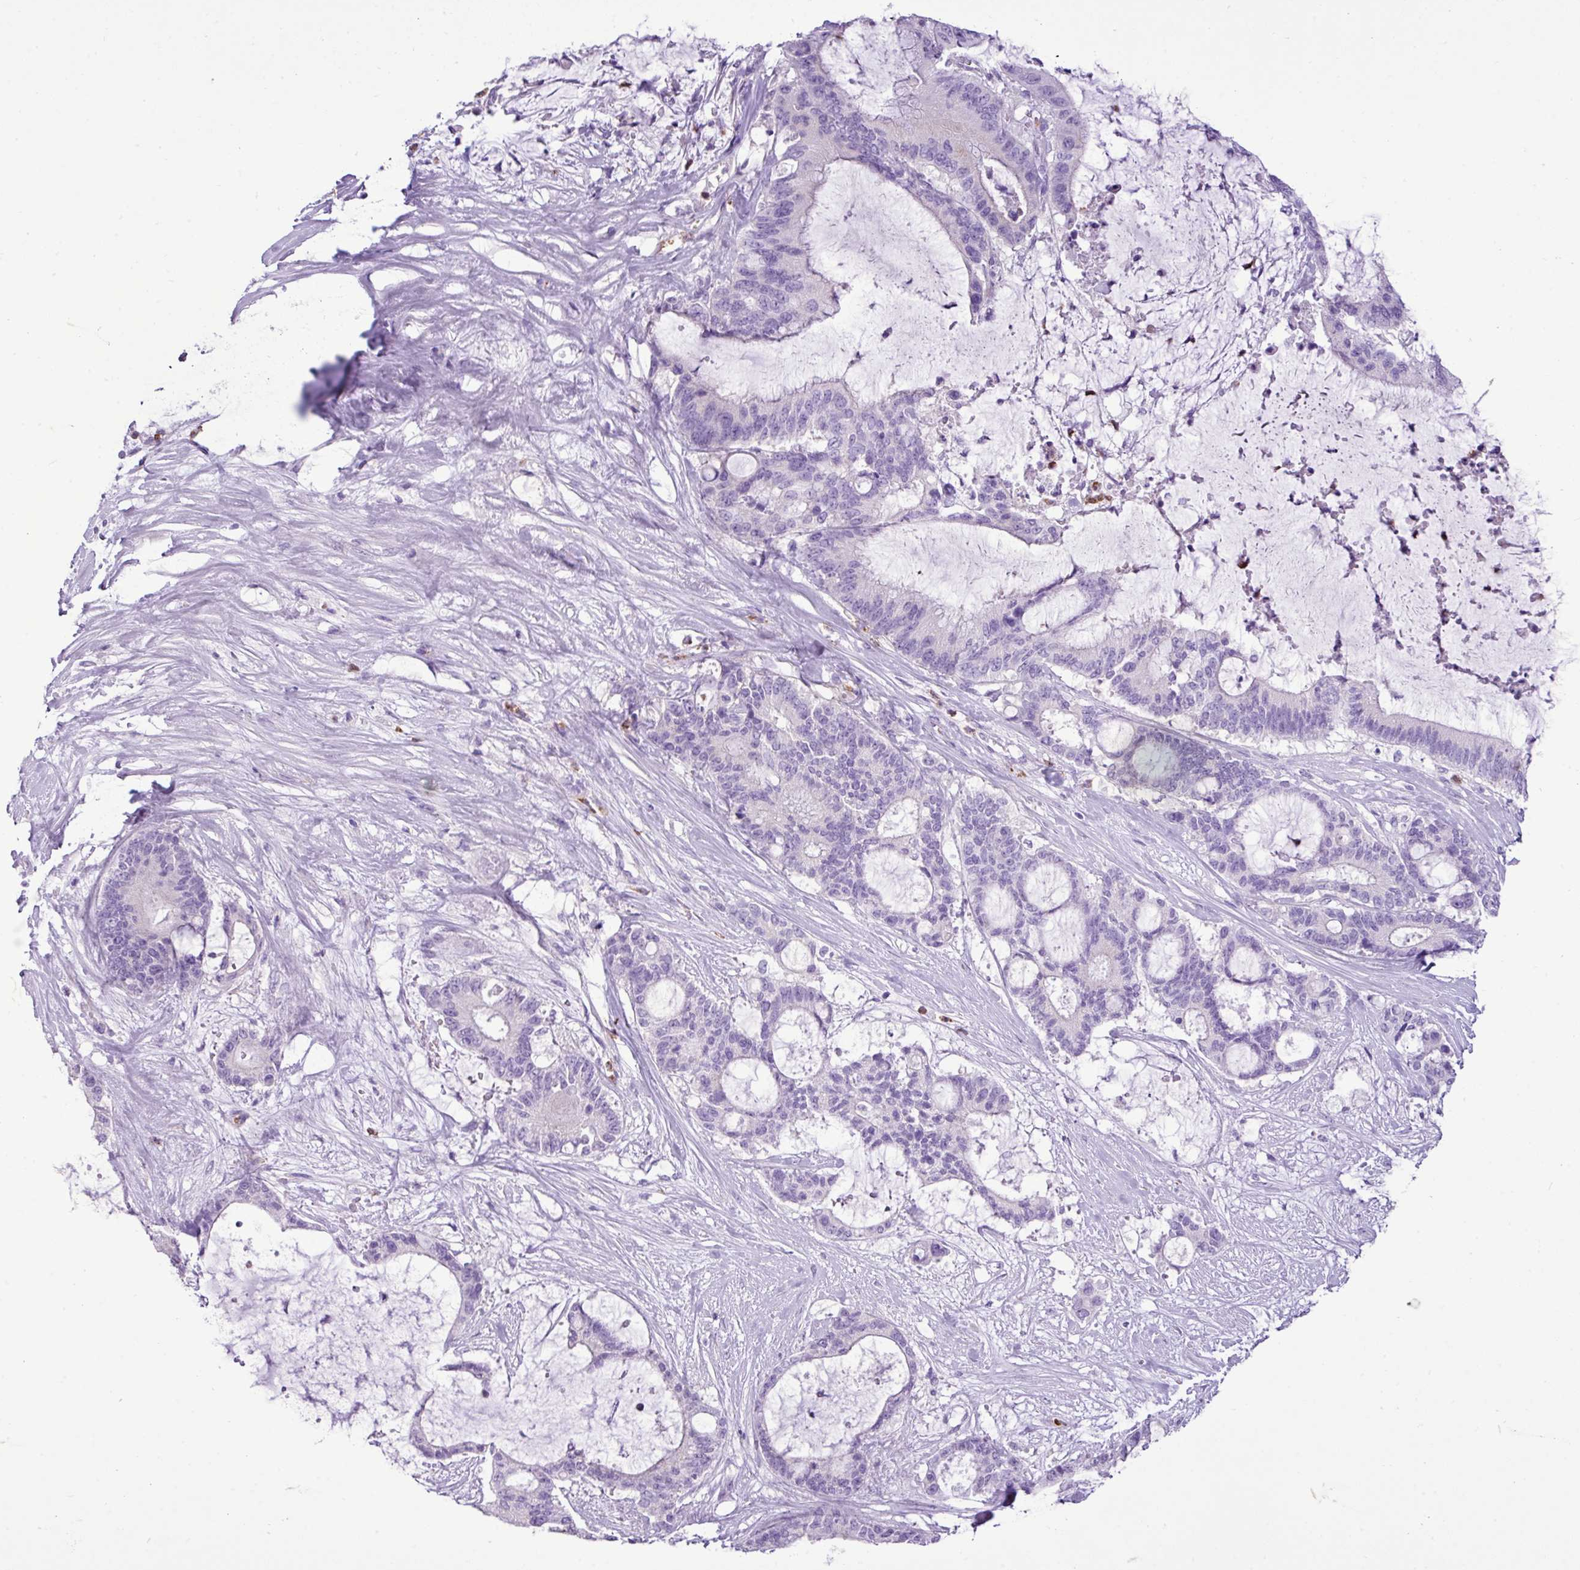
{"staining": {"intensity": "negative", "quantity": "none", "location": "none"}, "tissue": "liver cancer", "cell_type": "Tumor cells", "image_type": "cancer", "snomed": [{"axis": "morphology", "description": "Normal tissue, NOS"}, {"axis": "morphology", "description": "Cholangiocarcinoma"}, {"axis": "topography", "description": "Liver"}, {"axis": "topography", "description": "Peripheral nerve tissue"}], "caption": "This histopathology image is of liver cancer (cholangiocarcinoma) stained with immunohistochemistry (IHC) to label a protein in brown with the nuclei are counter-stained blue. There is no expression in tumor cells.", "gene": "ZSCAN5A", "patient": {"sex": "female", "age": 73}}